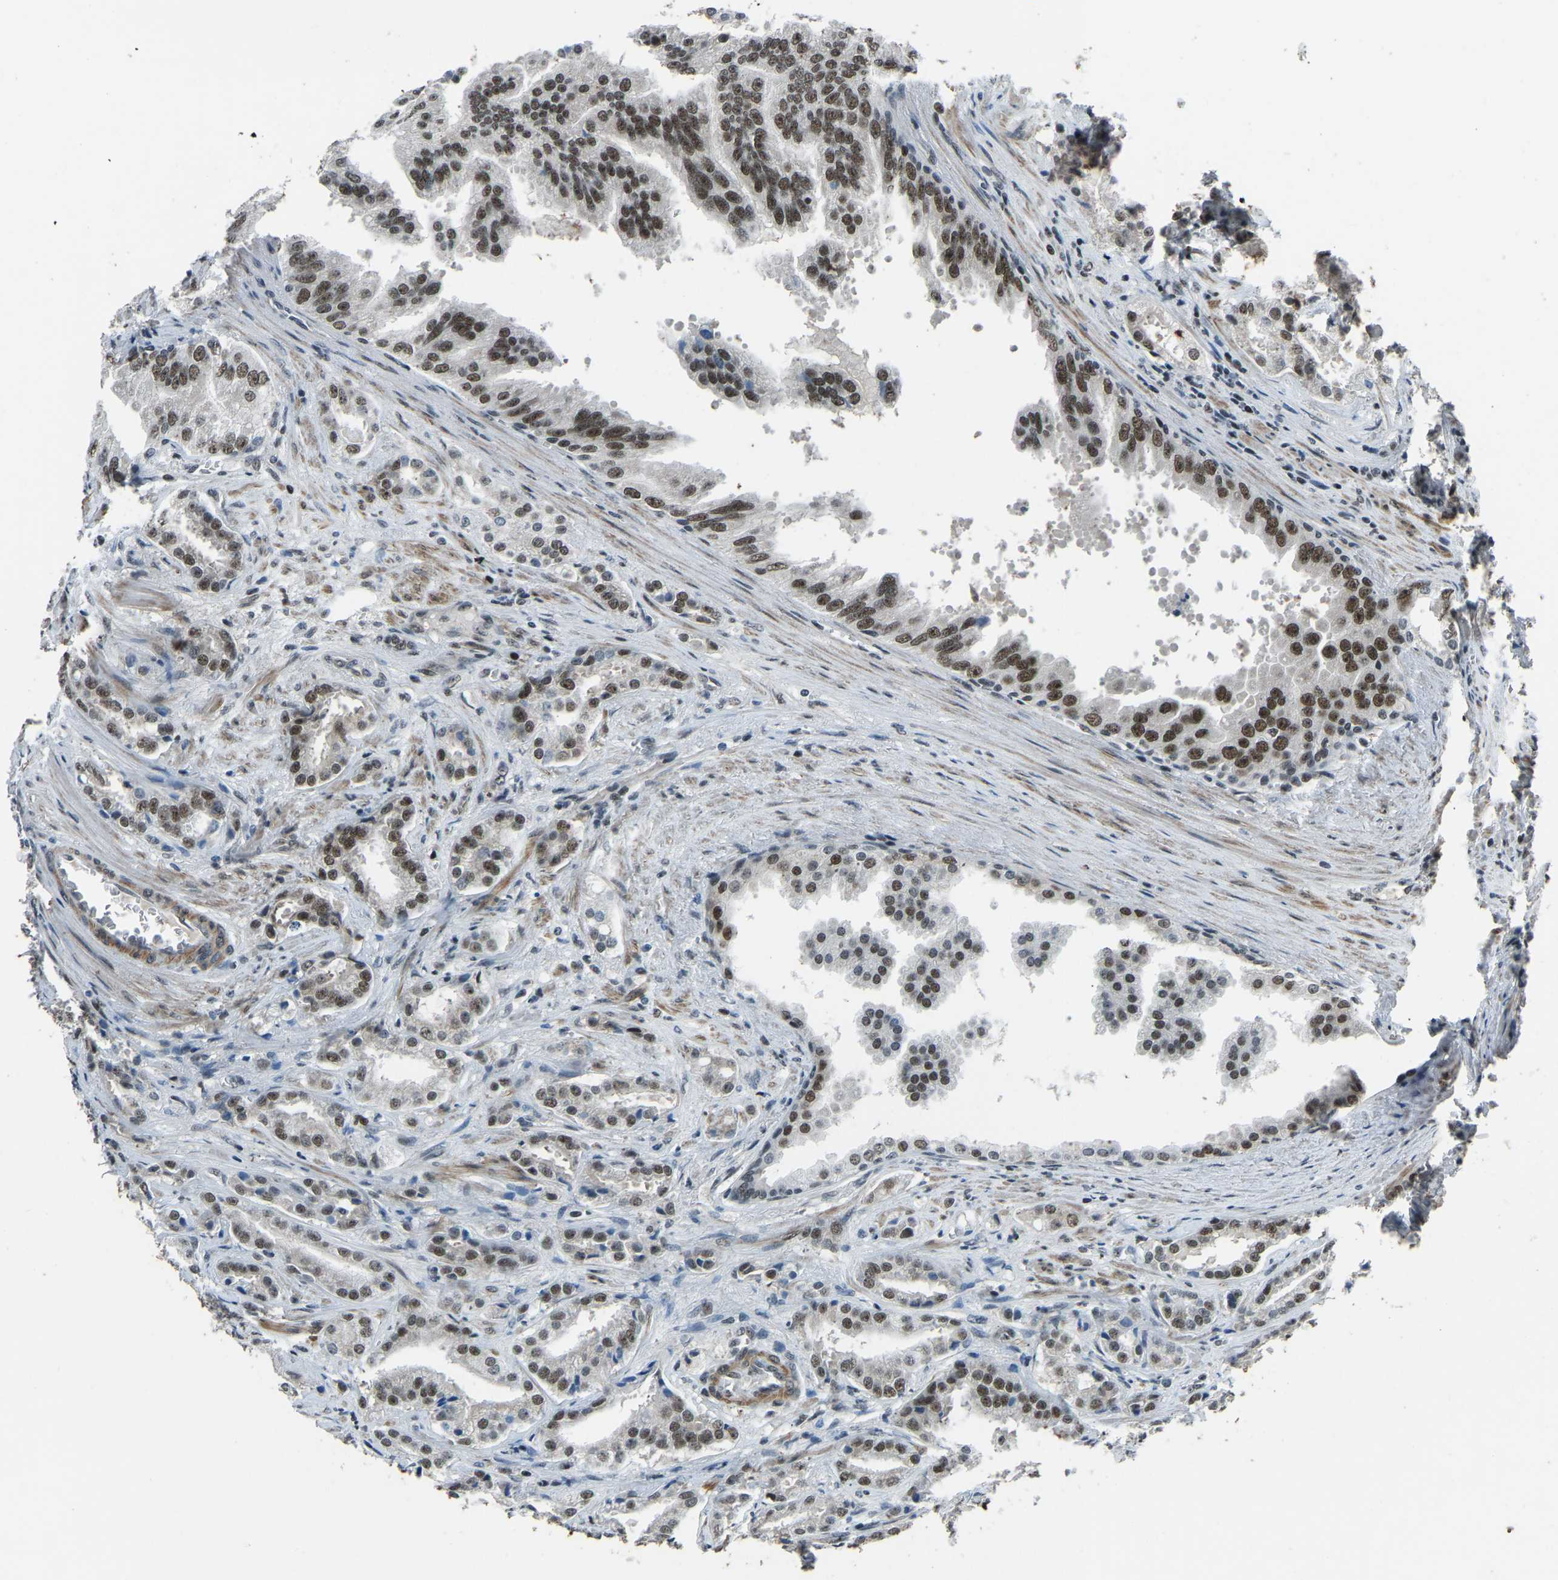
{"staining": {"intensity": "moderate", "quantity": ">75%", "location": "nuclear"}, "tissue": "prostate cancer", "cell_type": "Tumor cells", "image_type": "cancer", "snomed": [{"axis": "morphology", "description": "Adenocarcinoma, High grade"}, {"axis": "topography", "description": "Prostate"}], "caption": "Brown immunohistochemical staining in human prostate high-grade adenocarcinoma reveals moderate nuclear expression in about >75% of tumor cells. (brown staining indicates protein expression, while blue staining denotes nuclei).", "gene": "PRCC", "patient": {"sex": "male", "age": 64}}